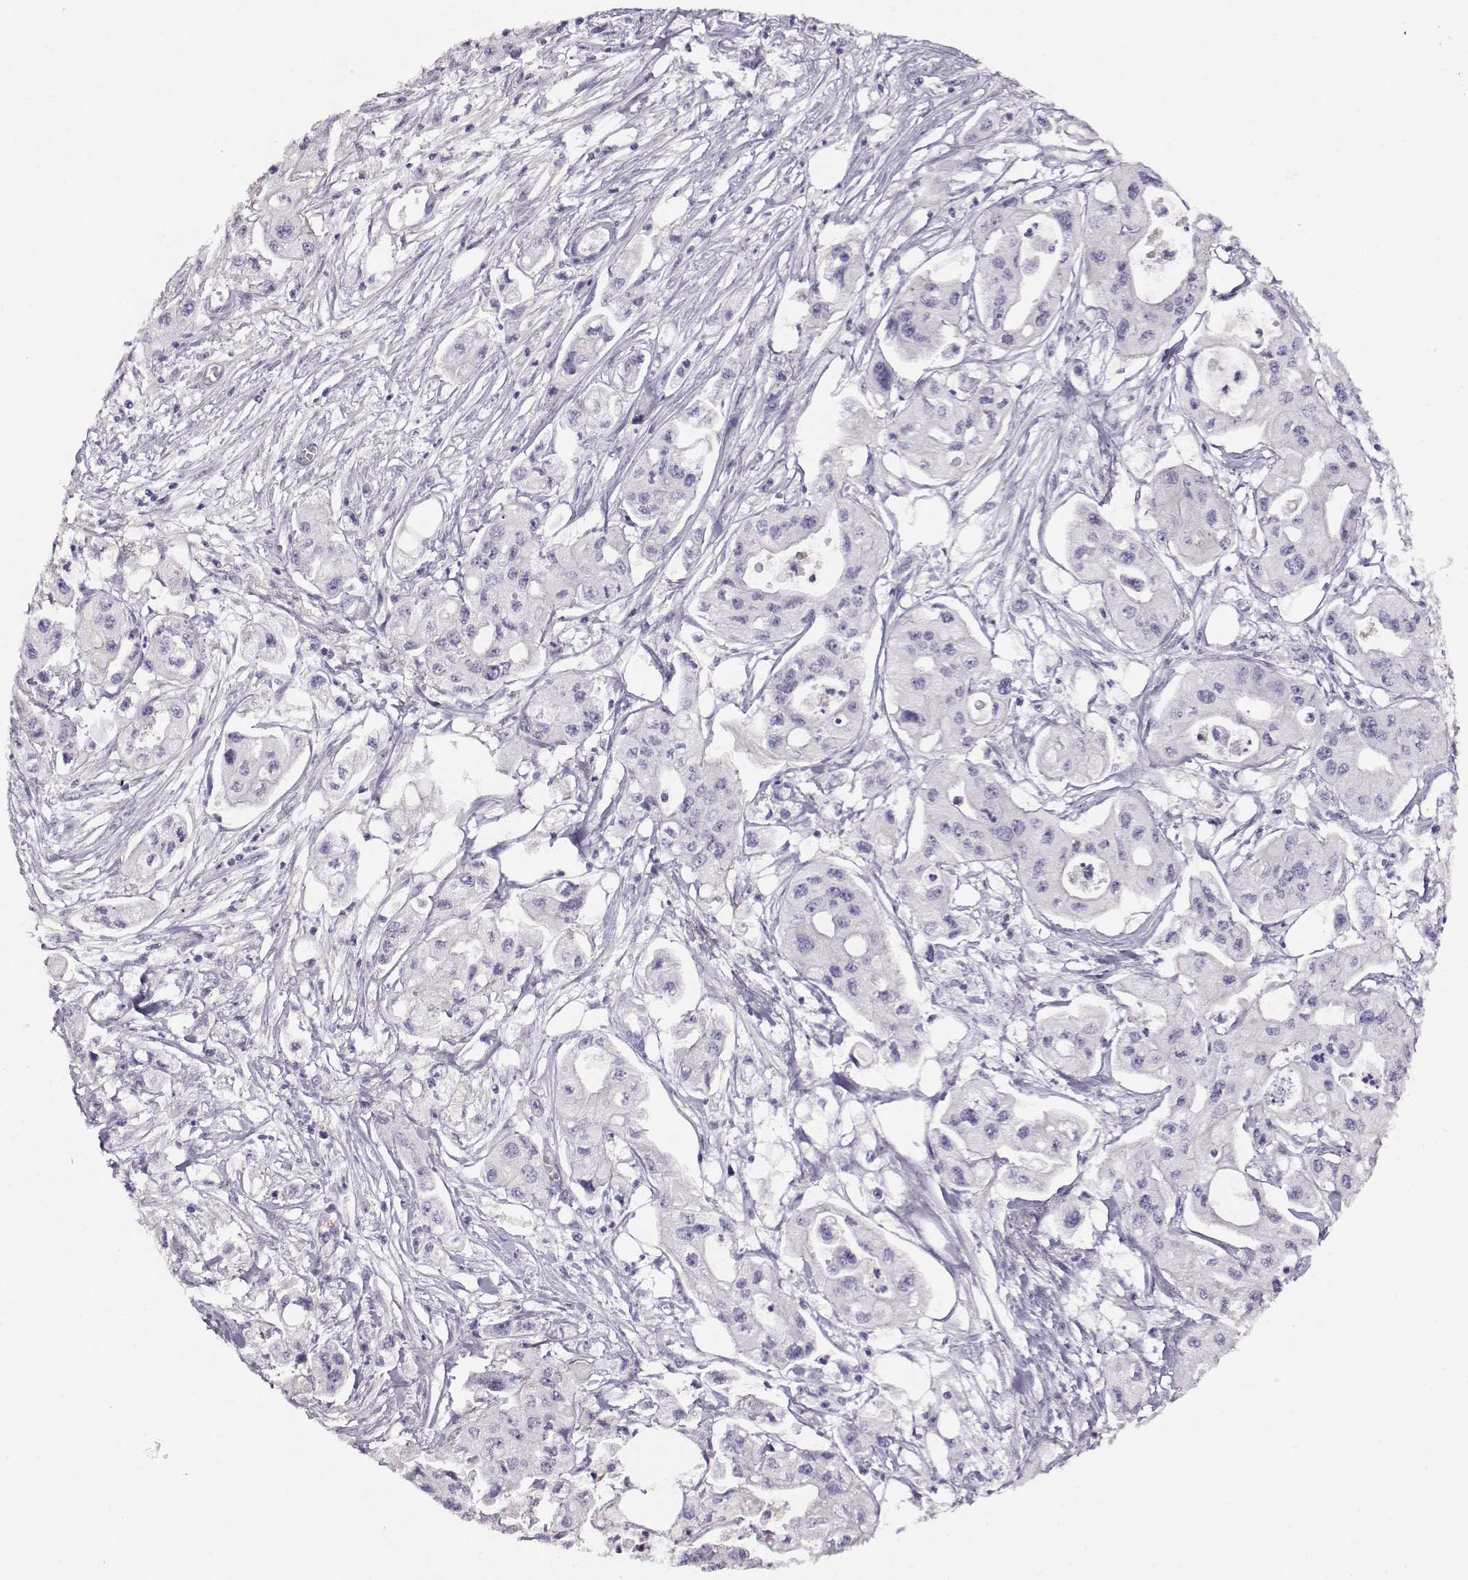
{"staining": {"intensity": "negative", "quantity": "none", "location": "none"}, "tissue": "pancreatic cancer", "cell_type": "Tumor cells", "image_type": "cancer", "snomed": [{"axis": "morphology", "description": "Adenocarcinoma, NOS"}, {"axis": "topography", "description": "Pancreas"}], "caption": "Pancreatic adenocarcinoma was stained to show a protein in brown. There is no significant expression in tumor cells.", "gene": "NDRG4", "patient": {"sex": "male", "age": 70}}